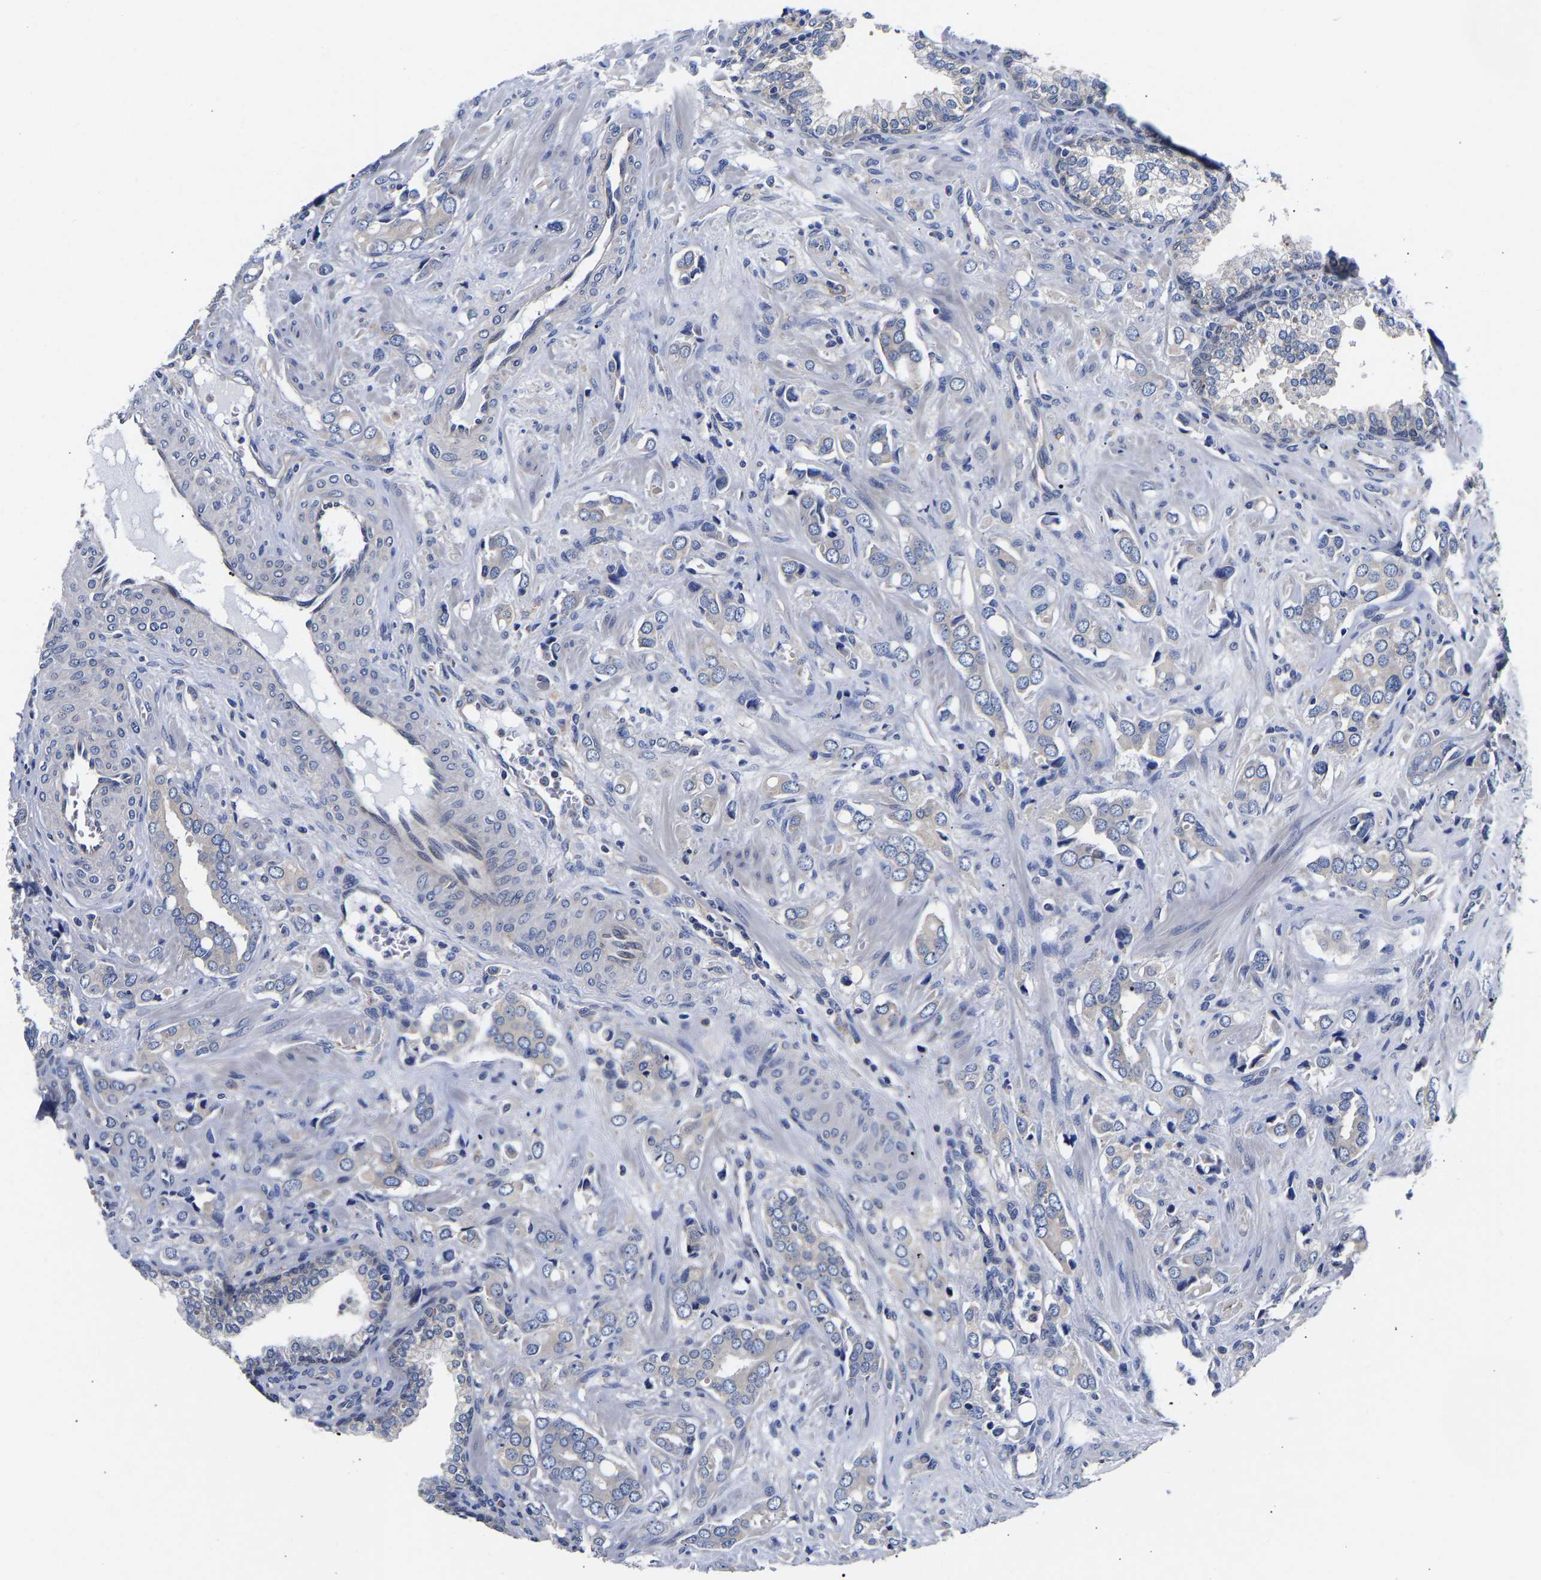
{"staining": {"intensity": "negative", "quantity": "none", "location": "none"}, "tissue": "prostate cancer", "cell_type": "Tumor cells", "image_type": "cancer", "snomed": [{"axis": "morphology", "description": "Adenocarcinoma, High grade"}, {"axis": "topography", "description": "Prostate"}], "caption": "There is no significant expression in tumor cells of prostate cancer (high-grade adenocarcinoma).", "gene": "CCDC6", "patient": {"sex": "male", "age": 52}}